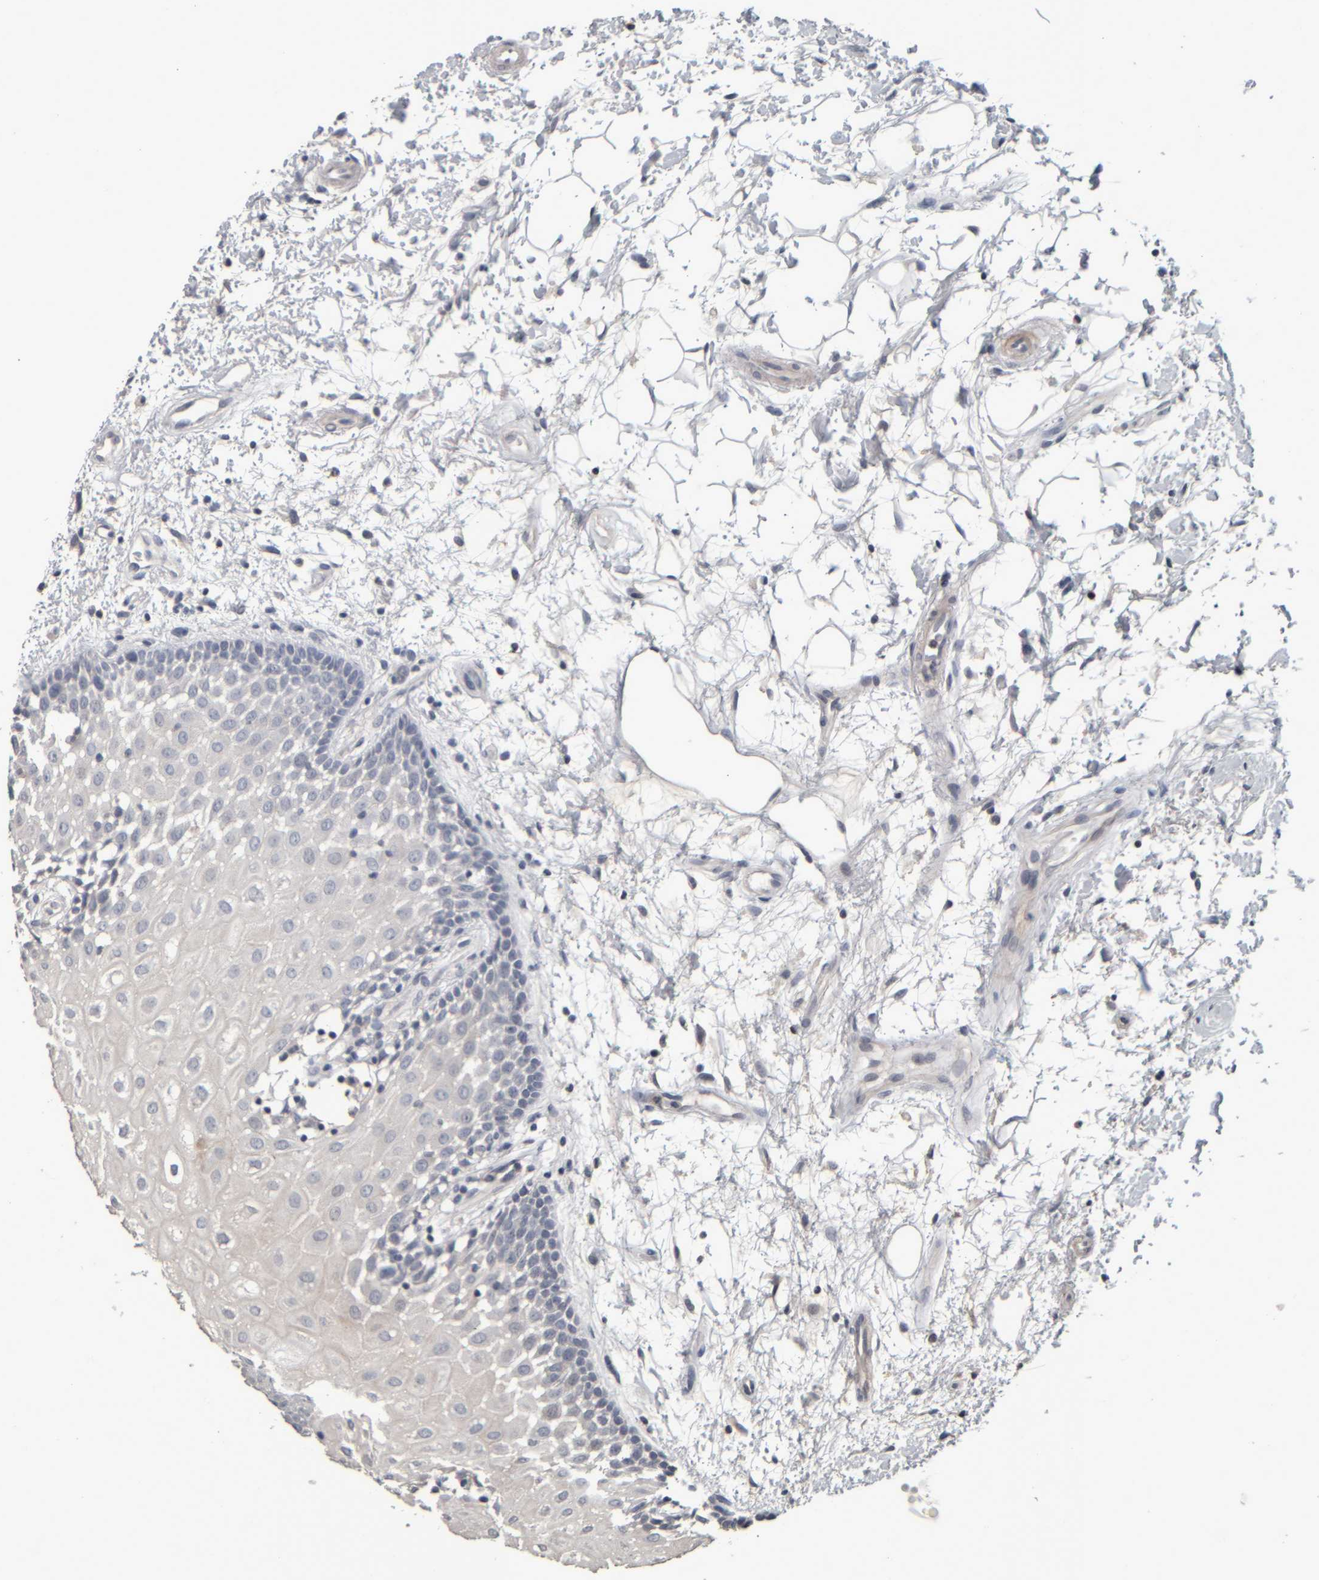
{"staining": {"intensity": "negative", "quantity": "none", "location": "none"}, "tissue": "oral mucosa", "cell_type": "Squamous epithelial cells", "image_type": "normal", "snomed": [{"axis": "morphology", "description": "Normal tissue, NOS"}, {"axis": "topography", "description": "Skeletal muscle"}, {"axis": "topography", "description": "Oral tissue"}, {"axis": "topography", "description": "Peripheral nerve tissue"}], "caption": "IHC histopathology image of unremarkable human oral mucosa stained for a protein (brown), which shows no positivity in squamous epithelial cells.", "gene": "CAVIN4", "patient": {"sex": "female", "age": 84}}